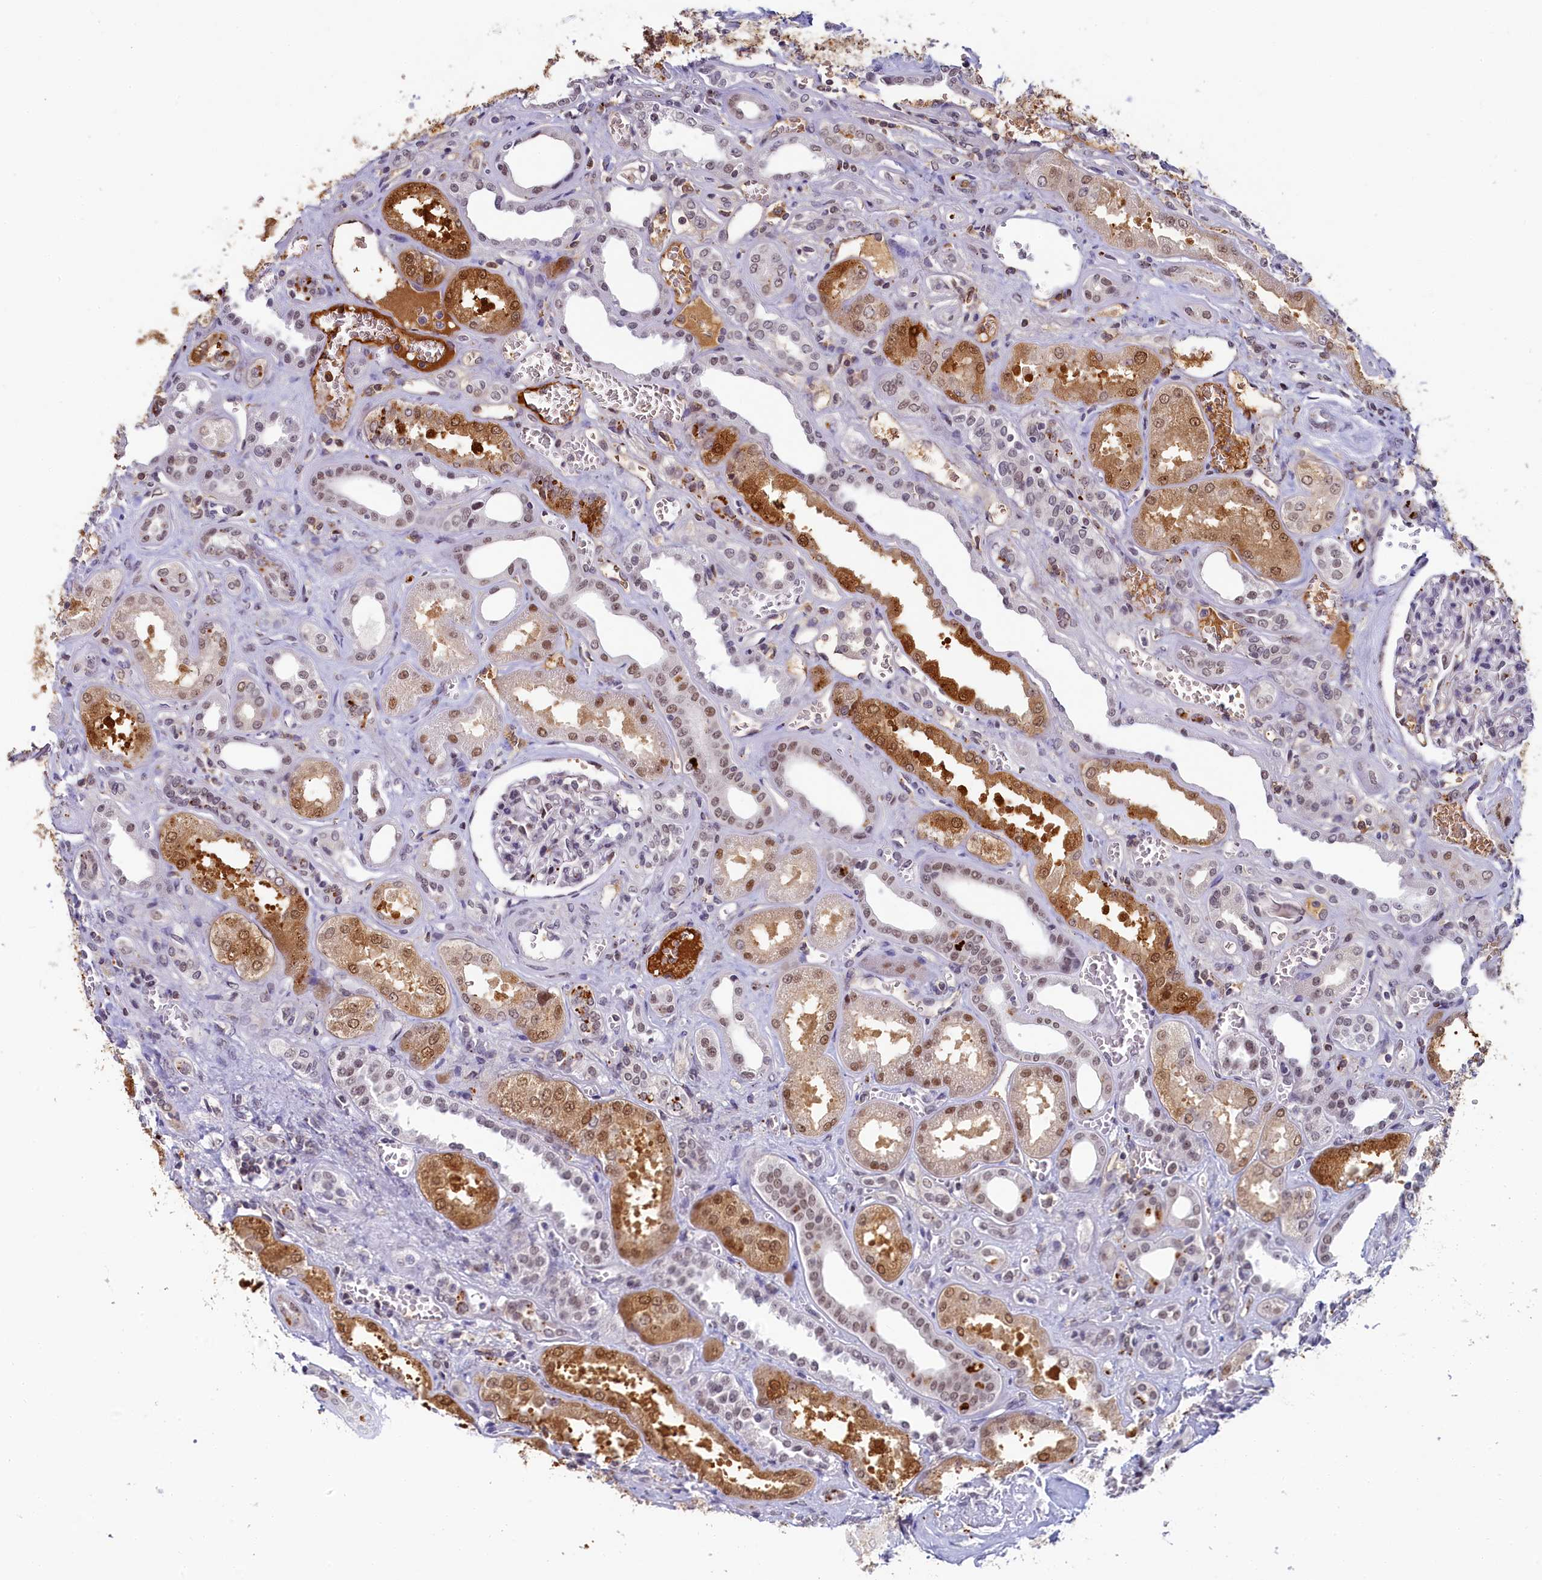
{"staining": {"intensity": "weak", "quantity": "<25%", "location": "nuclear"}, "tissue": "kidney", "cell_type": "Cells in glomeruli", "image_type": "normal", "snomed": [{"axis": "morphology", "description": "Normal tissue, NOS"}, {"axis": "morphology", "description": "Adenocarcinoma, NOS"}, {"axis": "topography", "description": "Kidney"}], "caption": "IHC photomicrograph of benign human kidney stained for a protein (brown), which displays no positivity in cells in glomeruli.", "gene": "INTS14", "patient": {"sex": "female", "age": 68}}